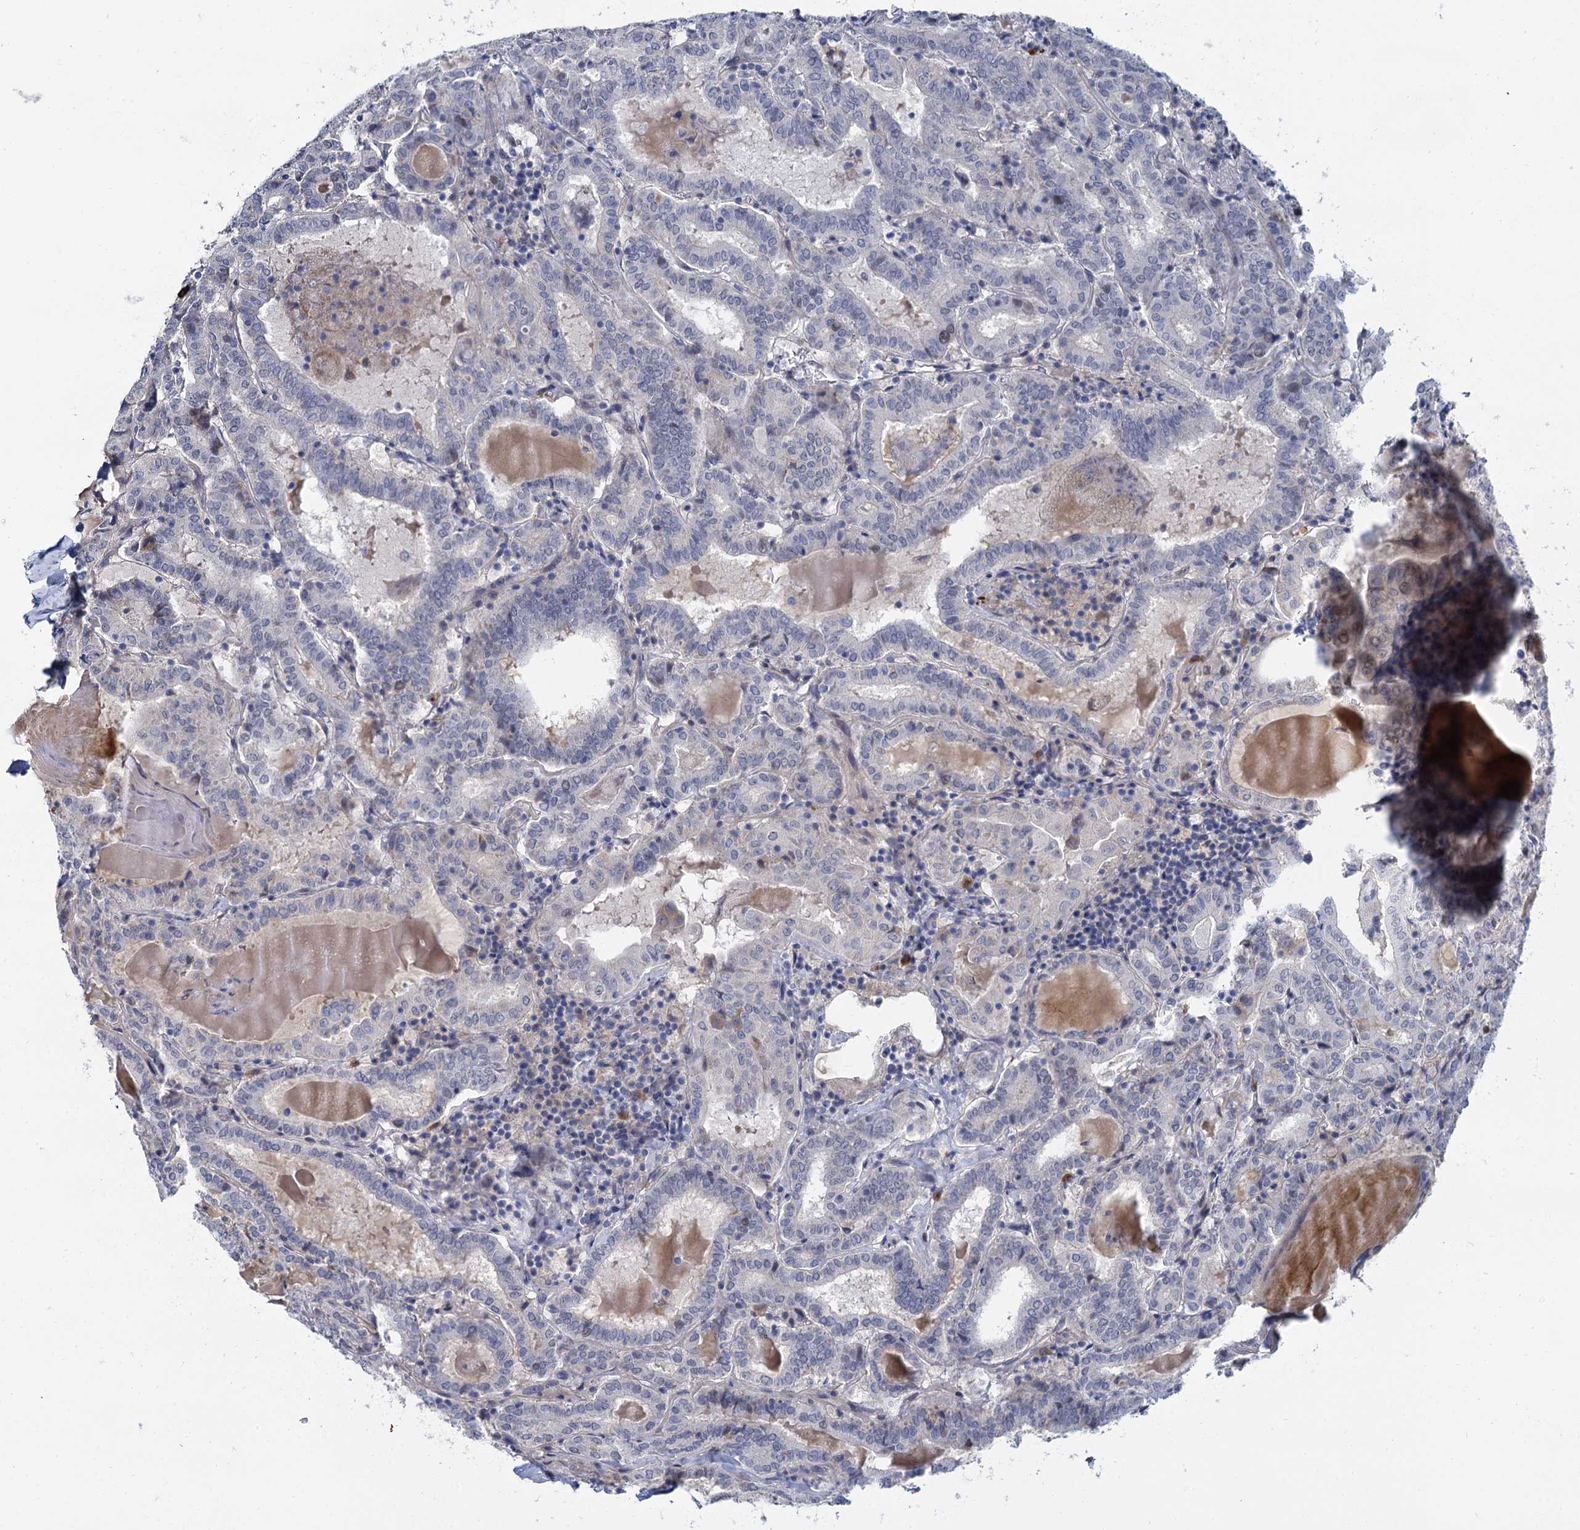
{"staining": {"intensity": "negative", "quantity": "none", "location": "none"}, "tissue": "thyroid cancer", "cell_type": "Tumor cells", "image_type": "cancer", "snomed": [{"axis": "morphology", "description": "Papillary adenocarcinoma, NOS"}, {"axis": "topography", "description": "Thyroid gland"}], "caption": "Thyroid papillary adenocarcinoma stained for a protein using immunohistochemistry (IHC) shows no staining tumor cells.", "gene": "ACRBP", "patient": {"sex": "female", "age": 72}}